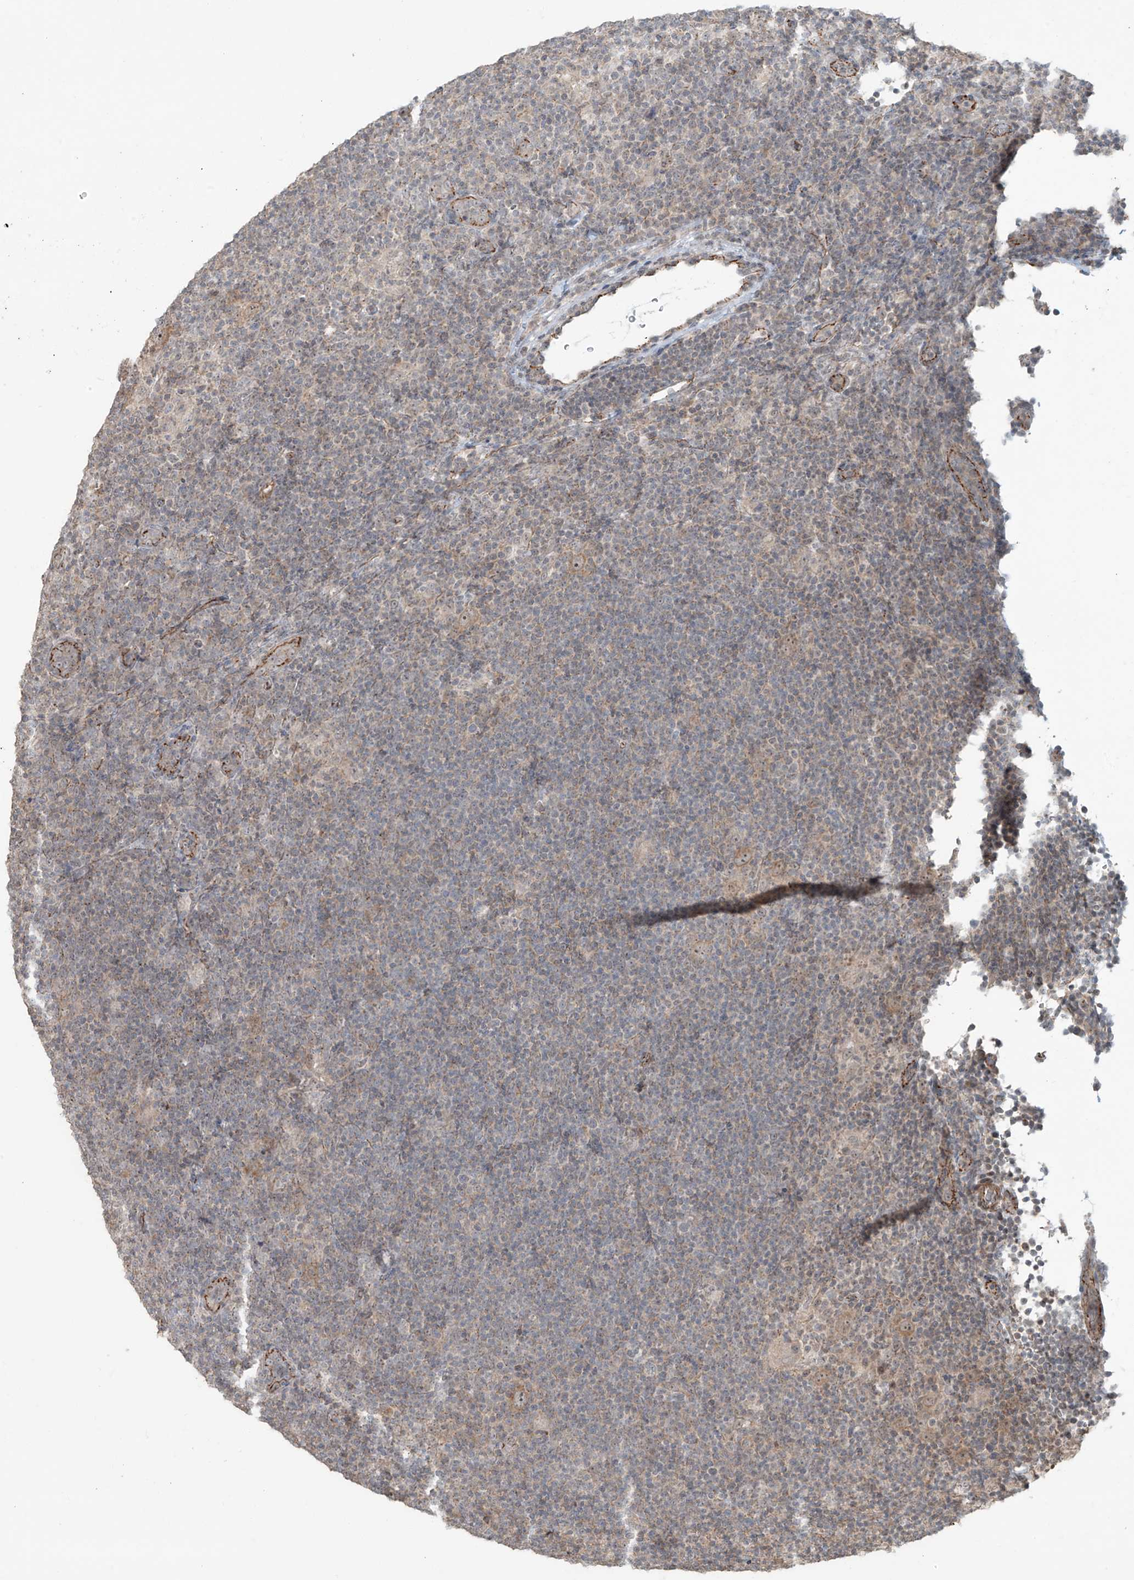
{"staining": {"intensity": "weak", "quantity": ">75%", "location": "cytoplasmic/membranous"}, "tissue": "lymphoma", "cell_type": "Tumor cells", "image_type": "cancer", "snomed": [{"axis": "morphology", "description": "Hodgkin's disease, NOS"}, {"axis": "topography", "description": "Lymph node"}], "caption": "IHC (DAB (3,3'-diaminobenzidine)) staining of lymphoma reveals weak cytoplasmic/membranous protein staining in approximately >75% of tumor cells.", "gene": "ZNF16", "patient": {"sex": "female", "age": 57}}